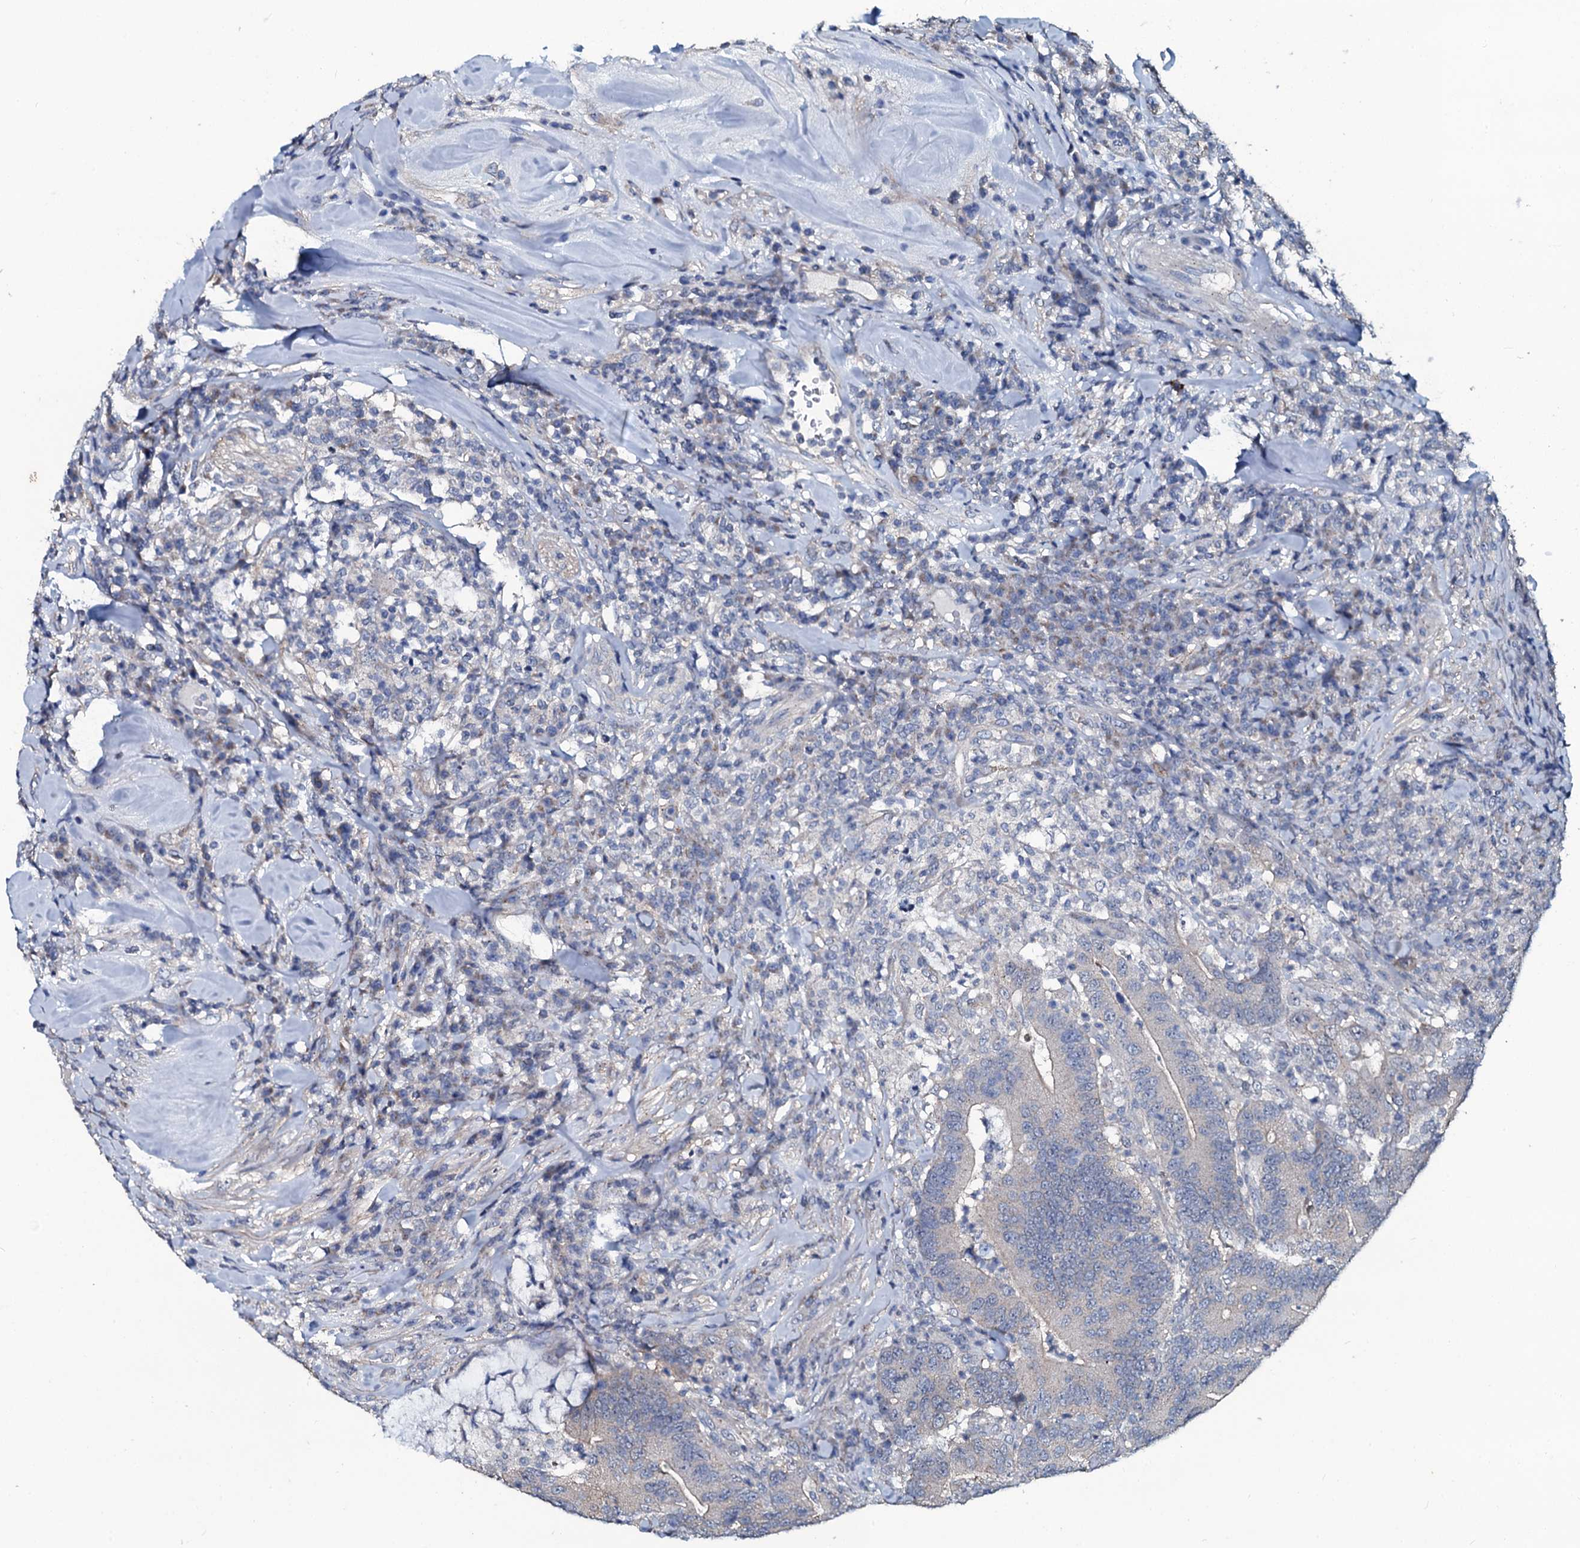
{"staining": {"intensity": "negative", "quantity": "none", "location": "none"}, "tissue": "colorectal cancer", "cell_type": "Tumor cells", "image_type": "cancer", "snomed": [{"axis": "morphology", "description": "Adenocarcinoma, NOS"}, {"axis": "topography", "description": "Colon"}], "caption": "Immunohistochemistry photomicrograph of colorectal adenocarcinoma stained for a protein (brown), which demonstrates no positivity in tumor cells.", "gene": "USPL1", "patient": {"sex": "female", "age": 66}}